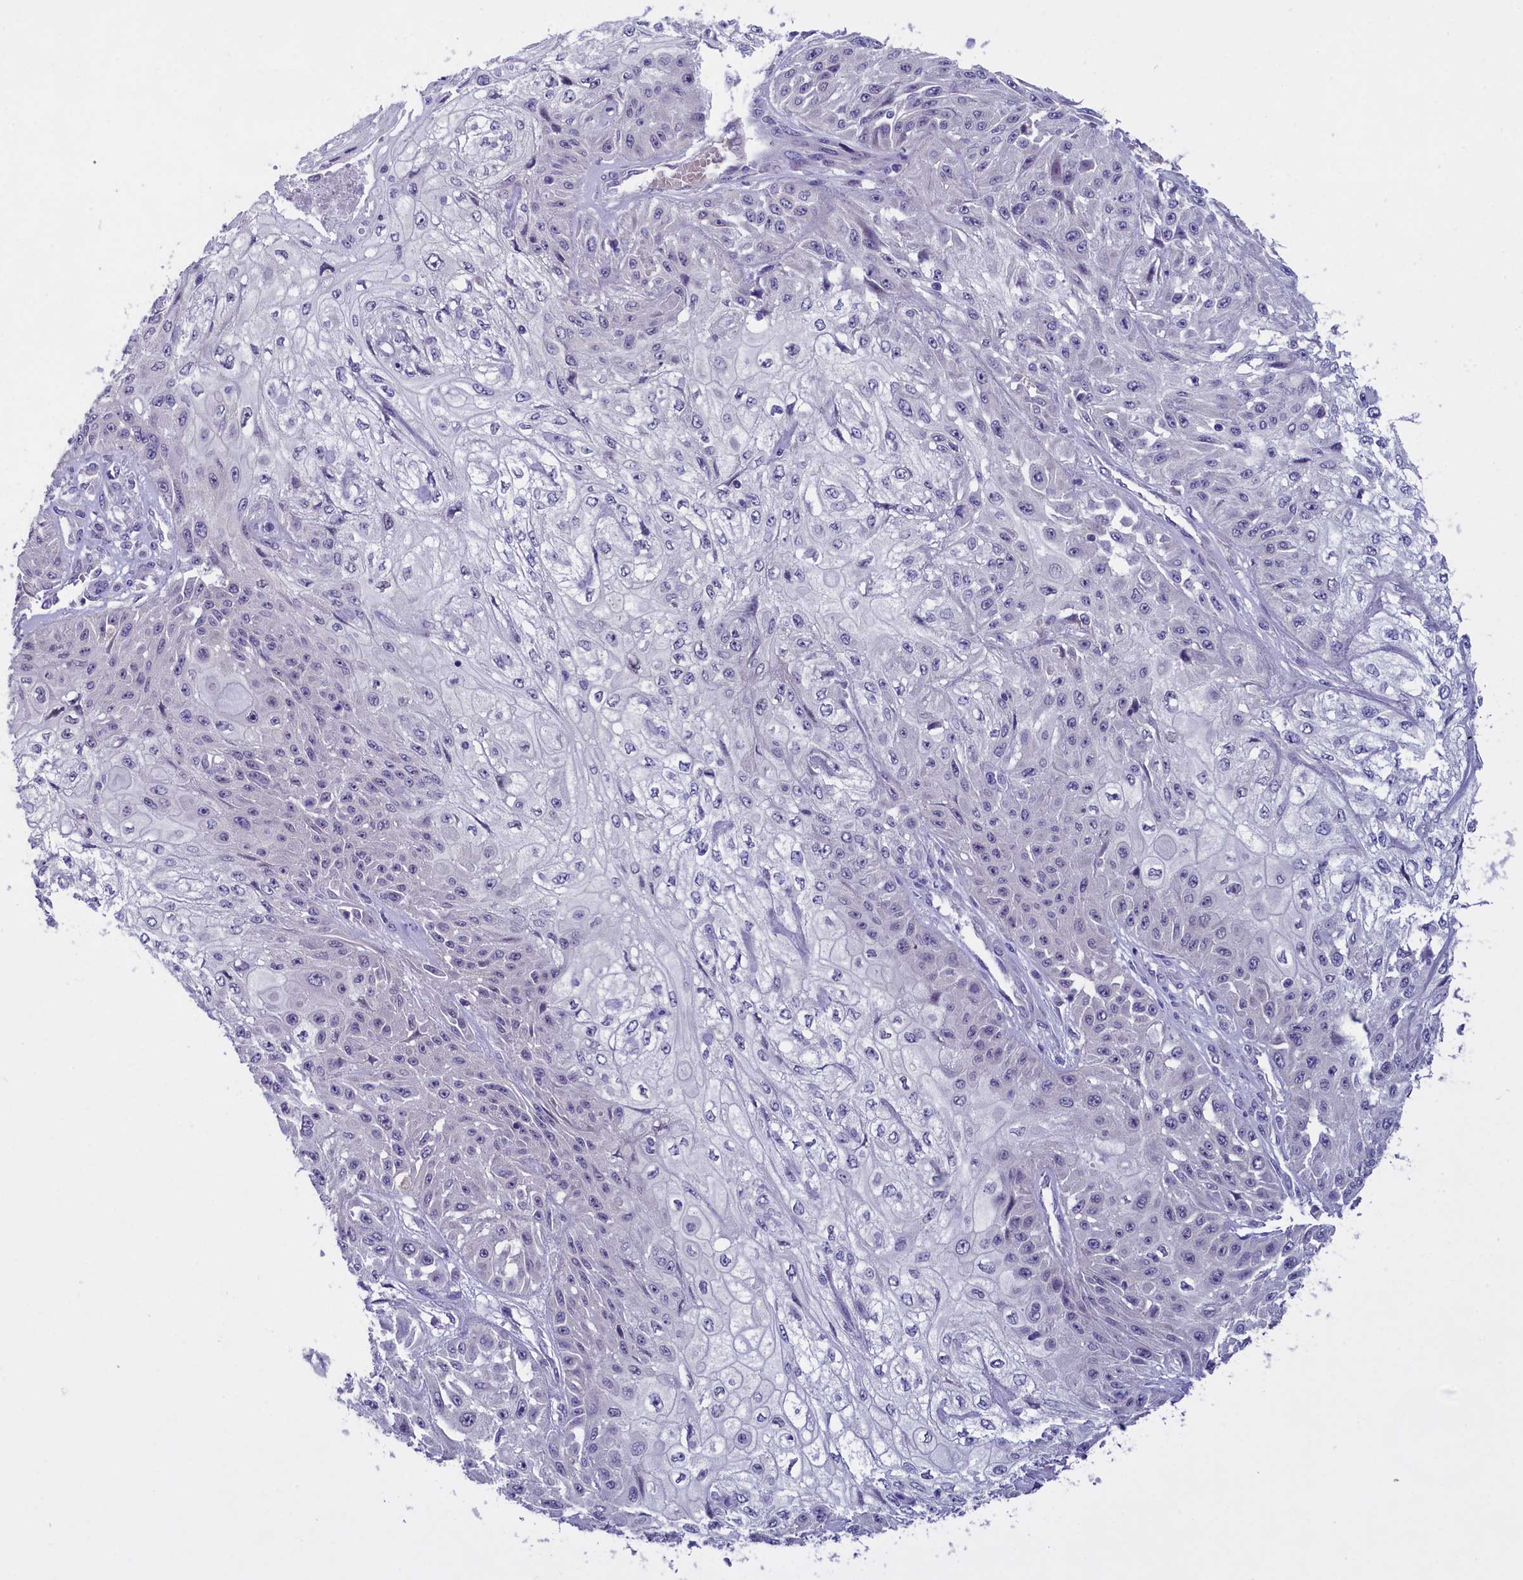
{"staining": {"intensity": "negative", "quantity": "none", "location": "none"}, "tissue": "skin cancer", "cell_type": "Tumor cells", "image_type": "cancer", "snomed": [{"axis": "morphology", "description": "Squamous cell carcinoma, NOS"}, {"axis": "morphology", "description": "Squamous cell carcinoma, metastatic, NOS"}, {"axis": "topography", "description": "Skin"}, {"axis": "topography", "description": "Lymph node"}], "caption": "Tumor cells are negative for protein expression in human skin cancer.", "gene": "ENPP6", "patient": {"sex": "male", "age": 75}}